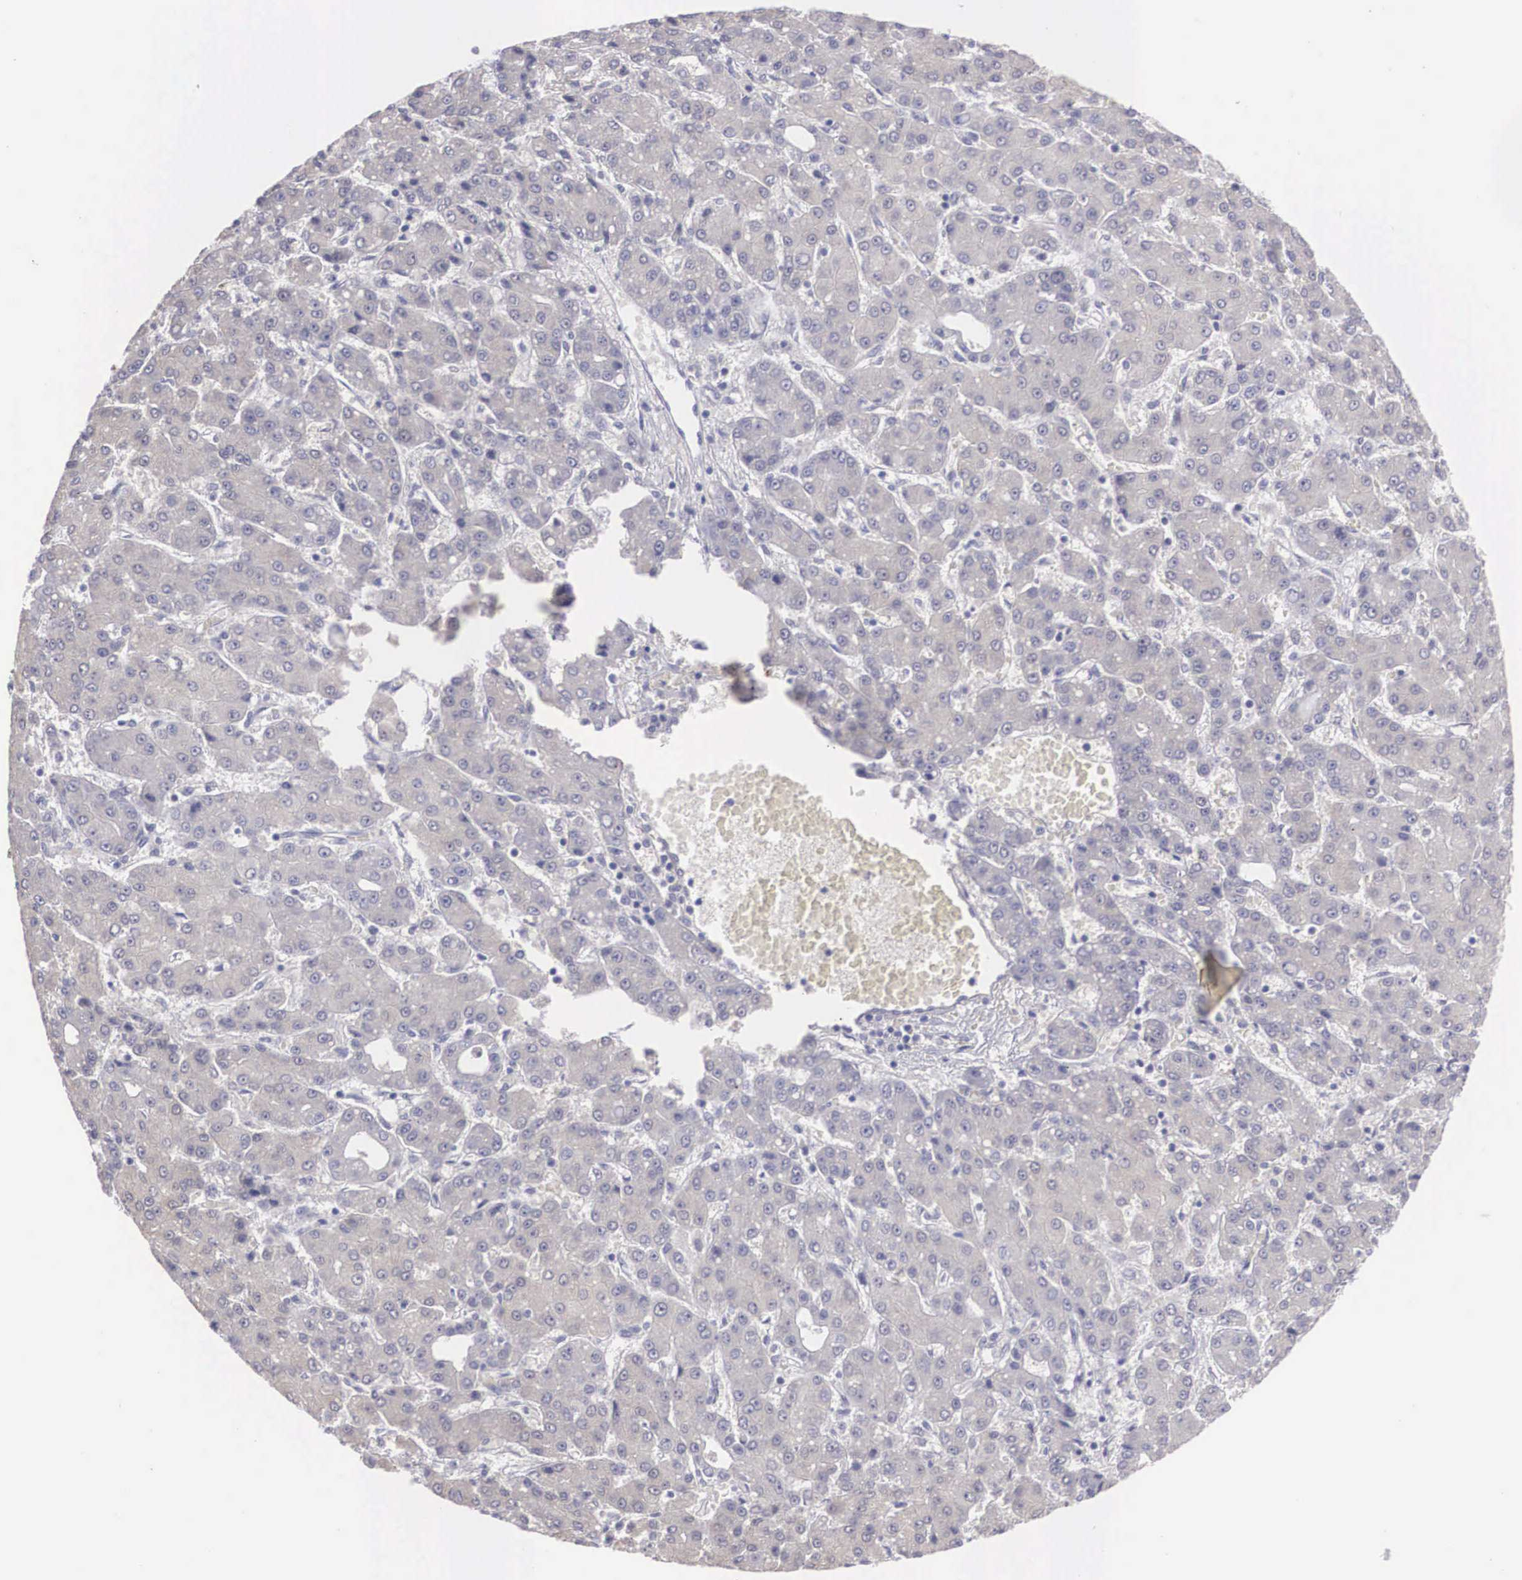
{"staining": {"intensity": "negative", "quantity": "none", "location": "none"}, "tissue": "liver cancer", "cell_type": "Tumor cells", "image_type": "cancer", "snomed": [{"axis": "morphology", "description": "Carcinoma, Hepatocellular, NOS"}, {"axis": "topography", "description": "Liver"}], "caption": "Immunohistochemistry (IHC) micrograph of neoplastic tissue: human liver hepatocellular carcinoma stained with DAB exhibits no significant protein staining in tumor cells.", "gene": "REPS2", "patient": {"sex": "male", "age": 69}}